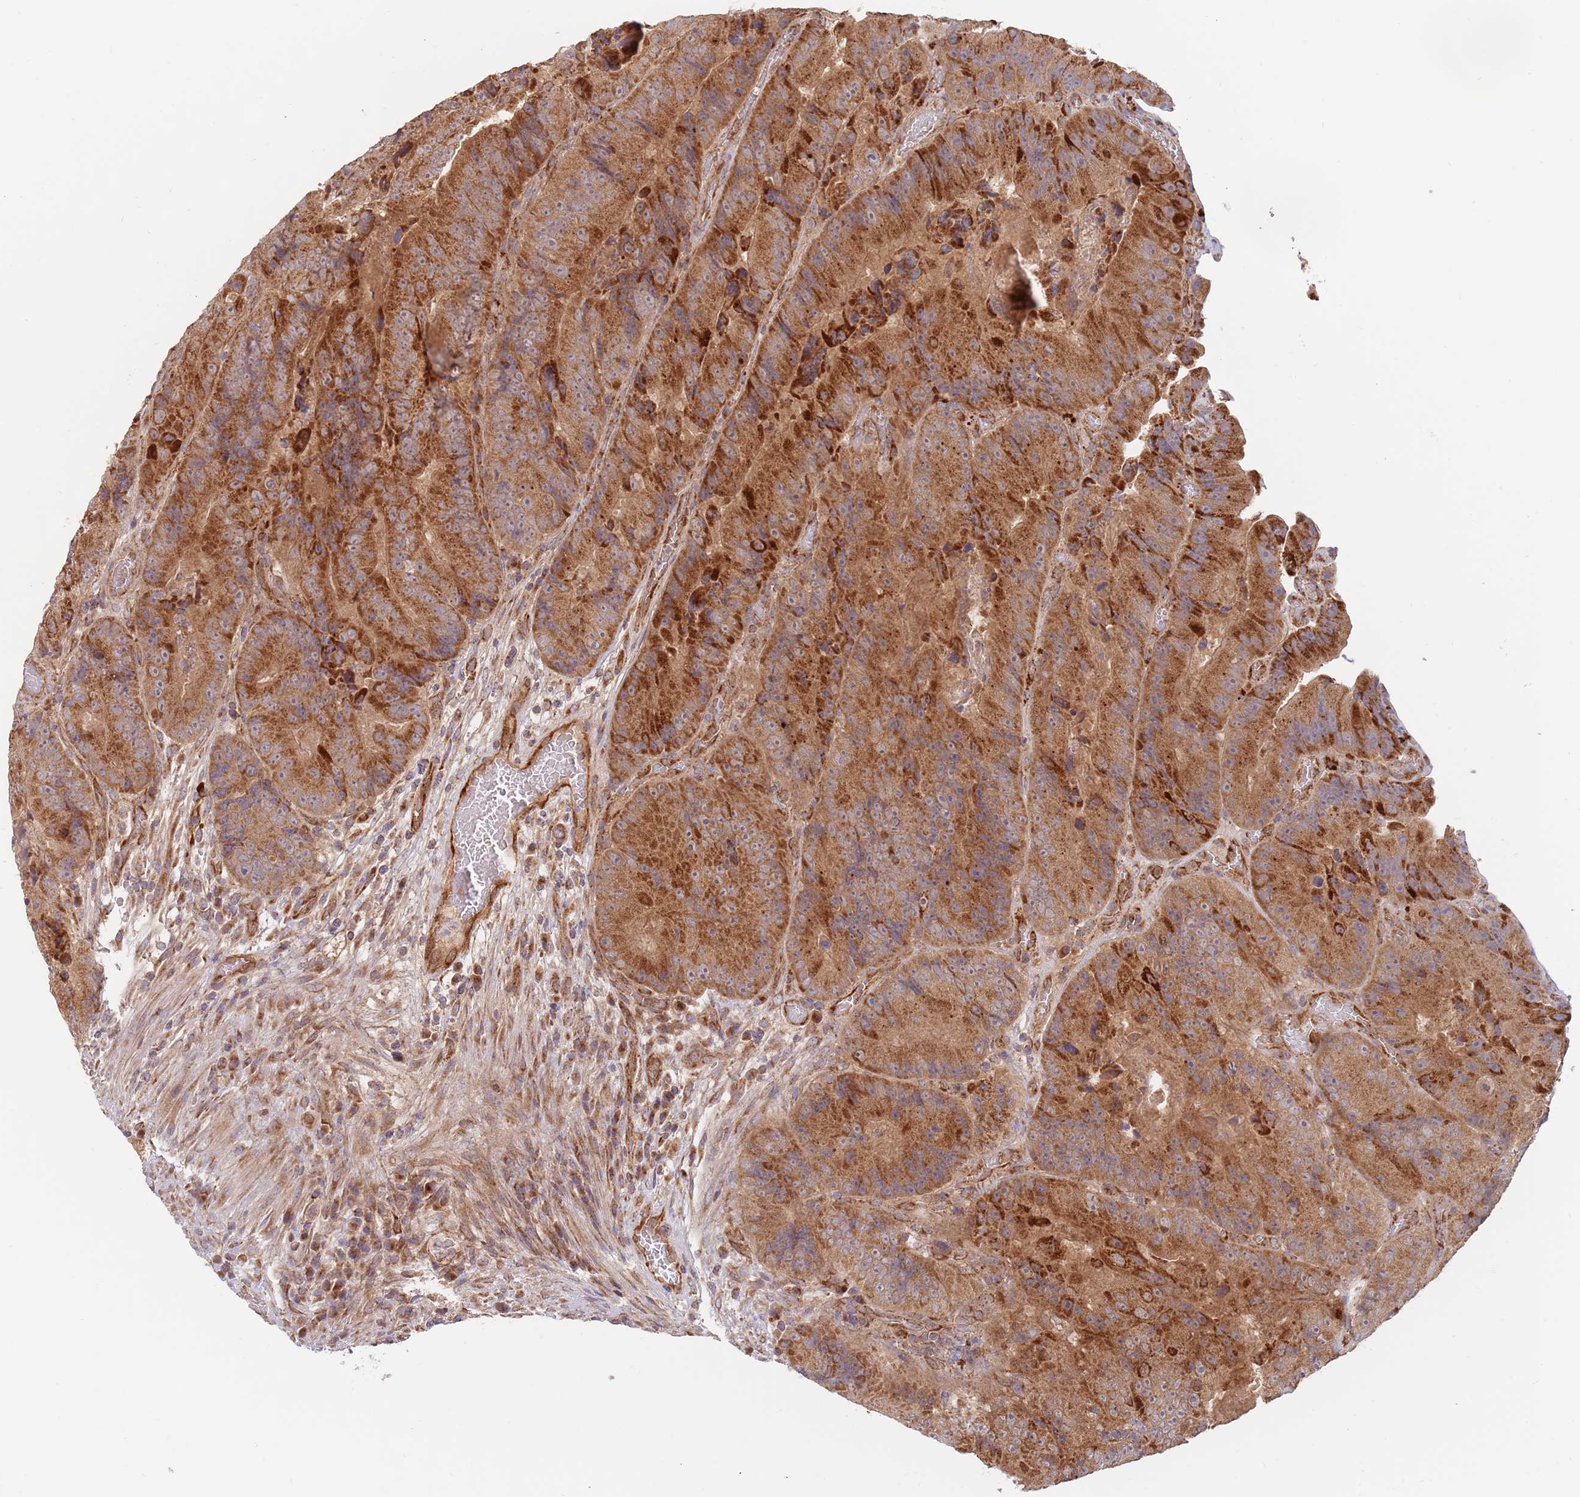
{"staining": {"intensity": "strong", "quantity": ">75%", "location": "cytoplasmic/membranous"}, "tissue": "colorectal cancer", "cell_type": "Tumor cells", "image_type": "cancer", "snomed": [{"axis": "morphology", "description": "Adenocarcinoma, NOS"}, {"axis": "topography", "description": "Colon"}], "caption": "Colorectal cancer tissue displays strong cytoplasmic/membranous staining in approximately >75% of tumor cells, visualized by immunohistochemistry.", "gene": "GUK1", "patient": {"sex": "female", "age": 86}}